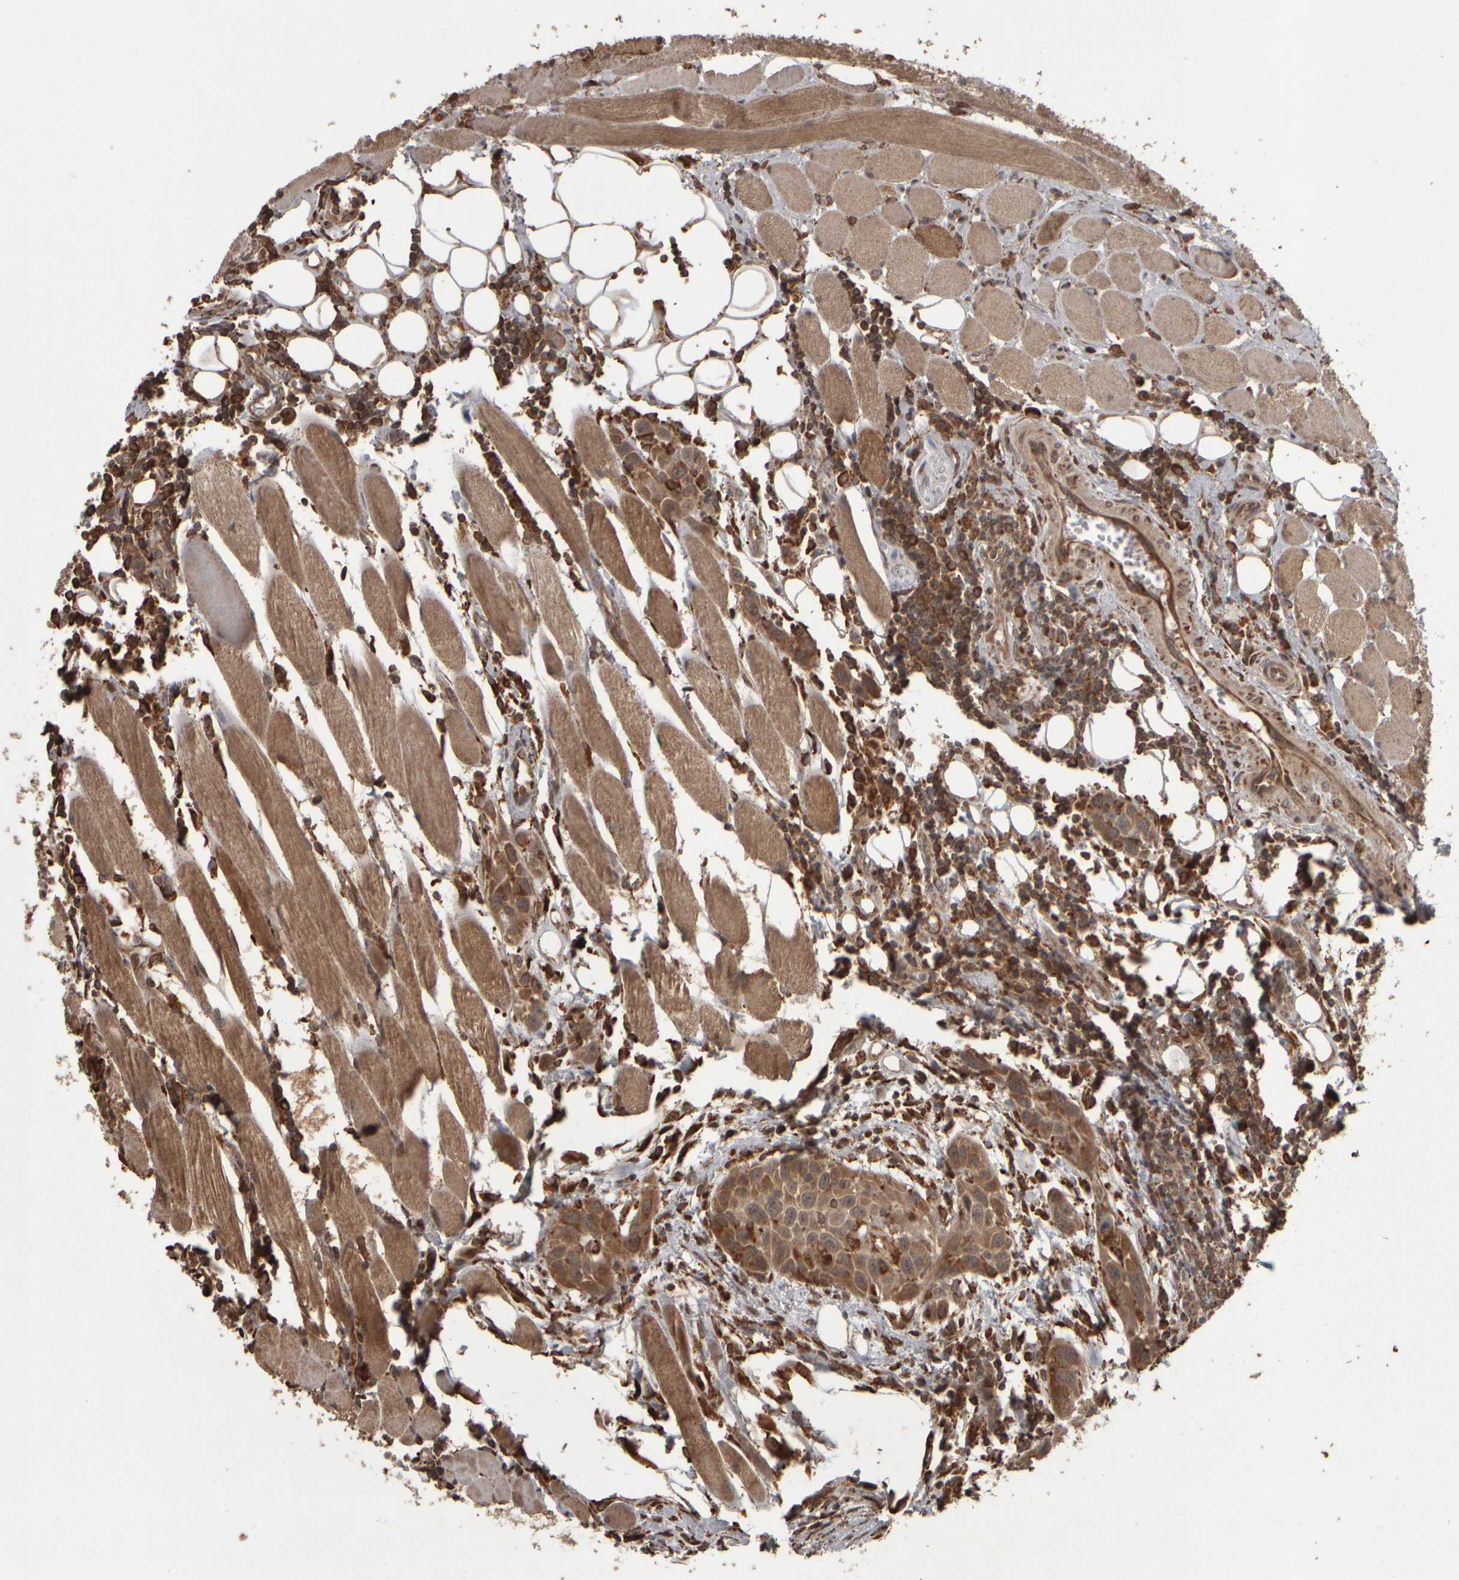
{"staining": {"intensity": "moderate", "quantity": ">75%", "location": "cytoplasmic/membranous"}, "tissue": "head and neck cancer", "cell_type": "Tumor cells", "image_type": "cancer", "snomed": [{"axis": "morphology", "description": "Squamous cell carcinoma, NOS"}, {"axis": "topography", "description": "Oral tissue"}, {"axis": "topography", "description": "Head-Neck"}], "caption": "Moderate cytoplasmic/membranous positivity for a protein is appreciated in approximately >75% of tumor cells of squamous cell carcinoma (head and neck) using immunohistochemistry (IHC).", "gene": "AGBL3", "patient": {"sex": "female", "age": 50}}